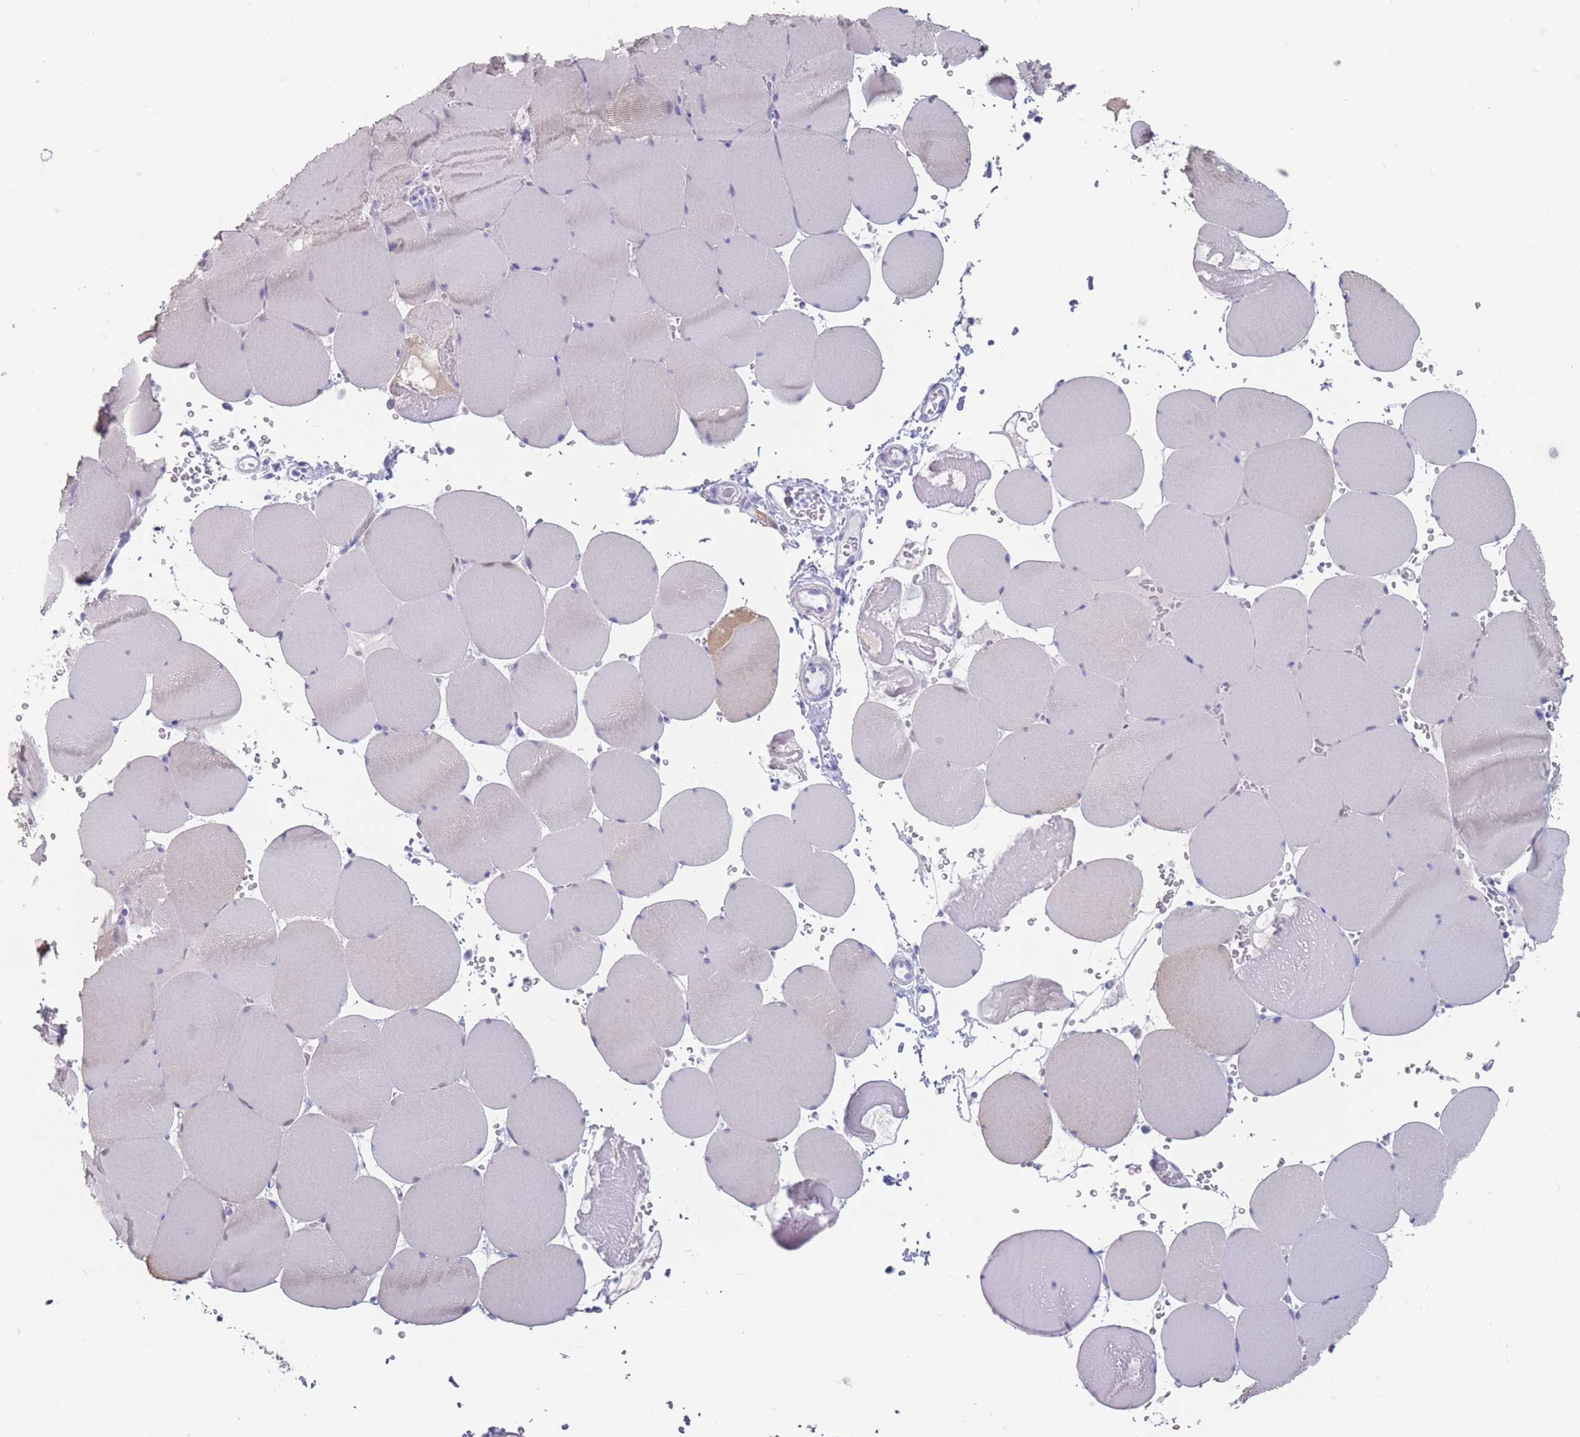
{"staining": {"intensity": "negative", "quantity": "none", "location": "none"}, "tissue": "skeletal muscle", "cell_type": "Myocytes", "image_type": "normal", "snomed": [{"axis": "morphology", "description": "Normal tissue, NOS"}, {"axis": "topography", "description": "Skeletal muscle"}, {"axis": "topography", "description": "Head-Neck"}], "caption": "Immunohistochemical staining of unremarkable skeletal muscle exhibits no significant staining in myocytes. (Immunohistochemistry, brightfield microscopy, high magnification).", "gene": "CYP51A1", "patient": {"sex": "male", "age": 66}}